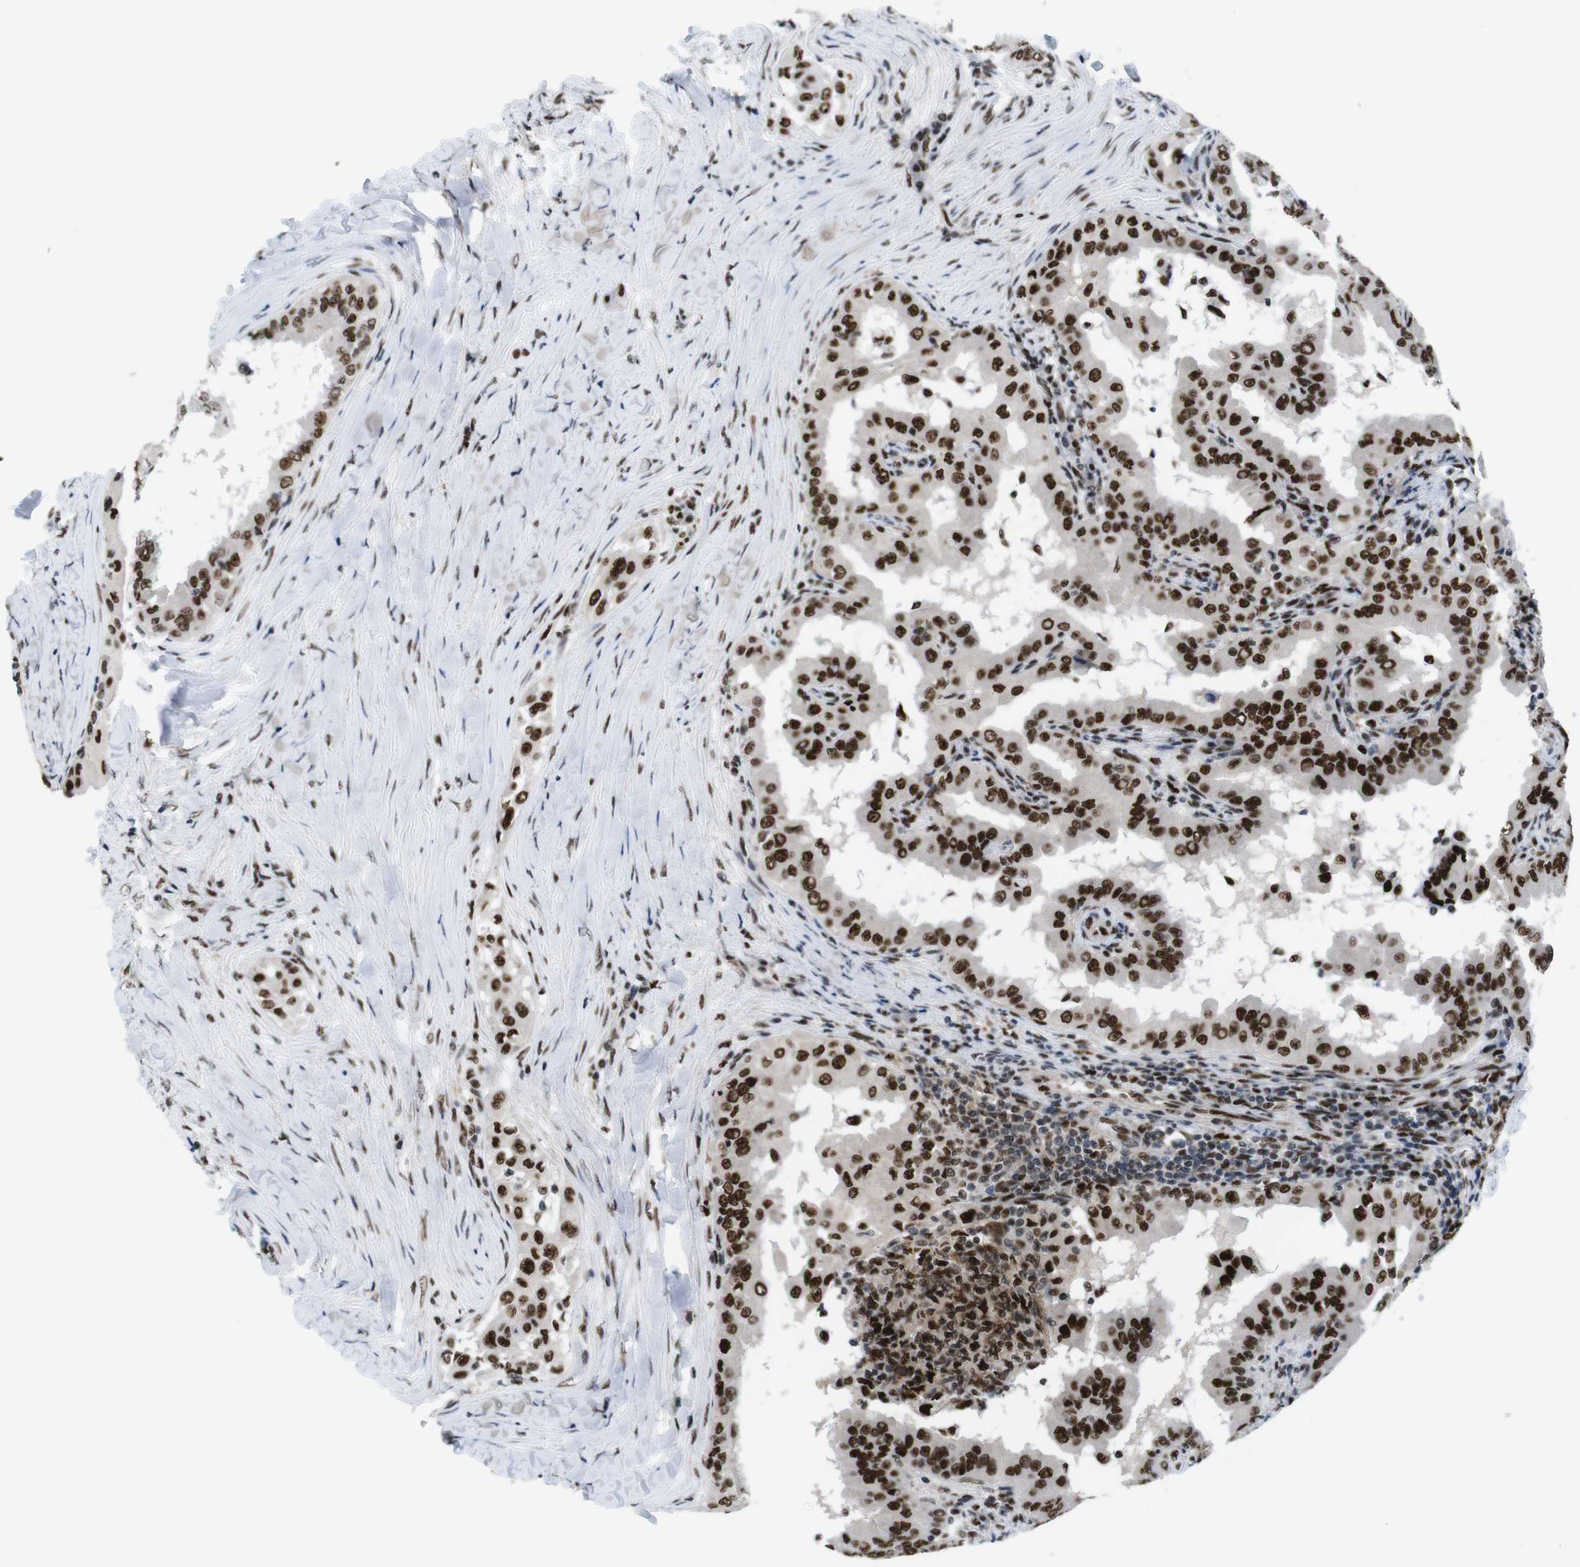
{"staining": {"intensity": "strong", "quantity": ">75%", "location": "nuclear"}, "tissue": "thyroid cancer", "cell_type": "Tumor cells", "image_type": "cancer", "snomed": [{"axis": "morphology", "description": "Papillary adenocarcinoma, NOS"}, {"axis": "topography", "description": "Thyroid gland"}], "caption": "Protein analysis of papillary adenocarcinoma (thyroid) tissue demonstrates strong nuclear staining in about >75% of tumor cells. The protein of interest is stained brown, and the nuclei are stained in blue (DAB IHC with brightfield microscopy, high magnification).", "gene": "PSME3", "patient": {"sex": "male", "age": 33}}